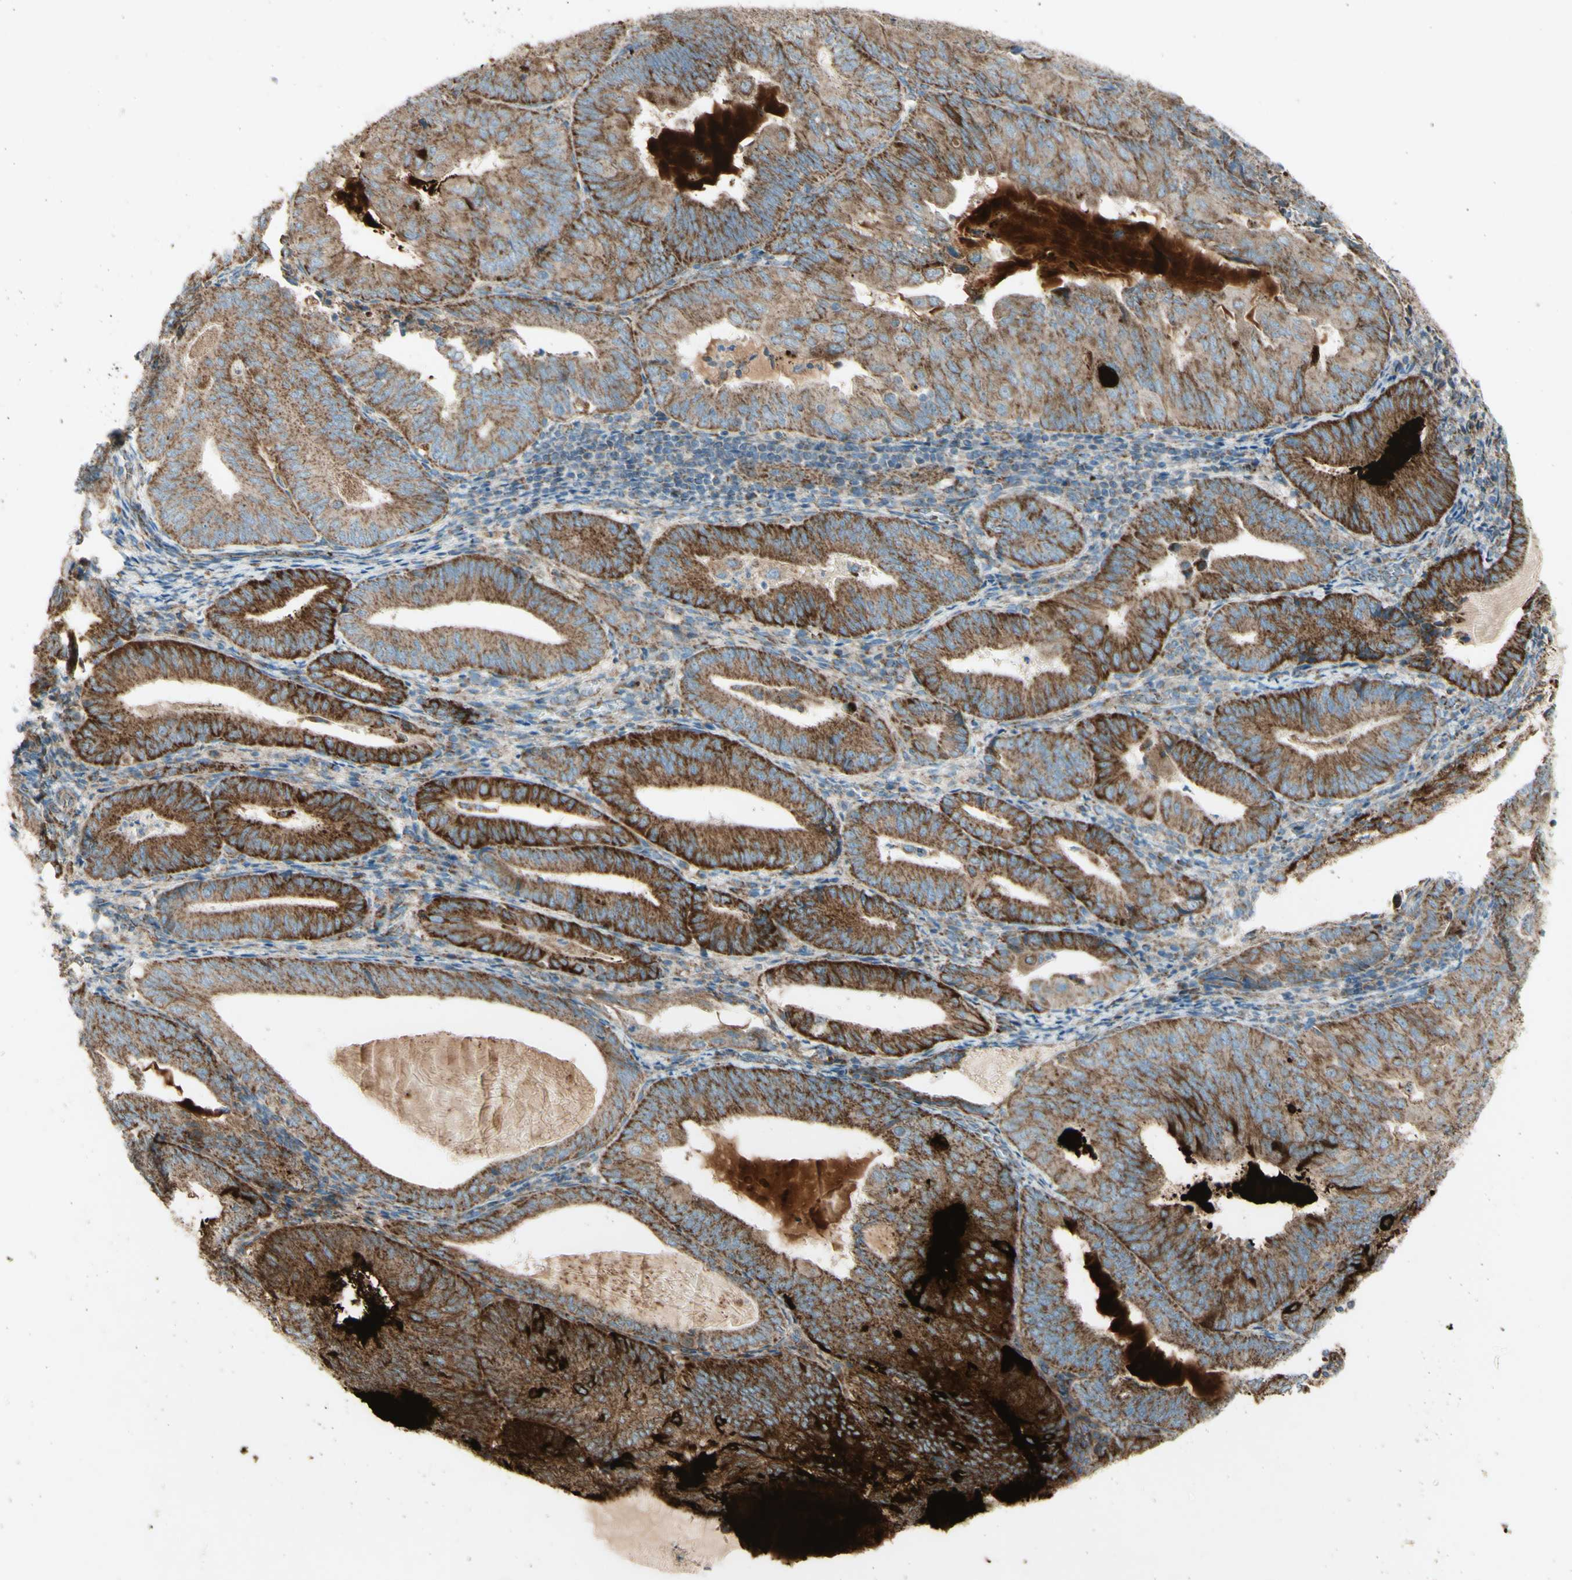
{"staining": {"intensity": "strong", "quantity": ">75%", "location": "cytoplasmic/membranous"}, "tissue": "endometrial cancer", "cell_type": "Tumor cells", "image_type": "cancer", "snomed": [{"axis": "morphology", "description": "Adenocarcinoma, NOS"}, {"axis": "topography", "description": "Endometrium"}], "caption": "Protein expression analysis of human endometrial cancer (adenocarcinoma) reveals strong cytoplasmic/membranous positivity in about >75% of tumor cells.", "gene": "RHOT1", "patient": {"sex": "female", "age": 81}}